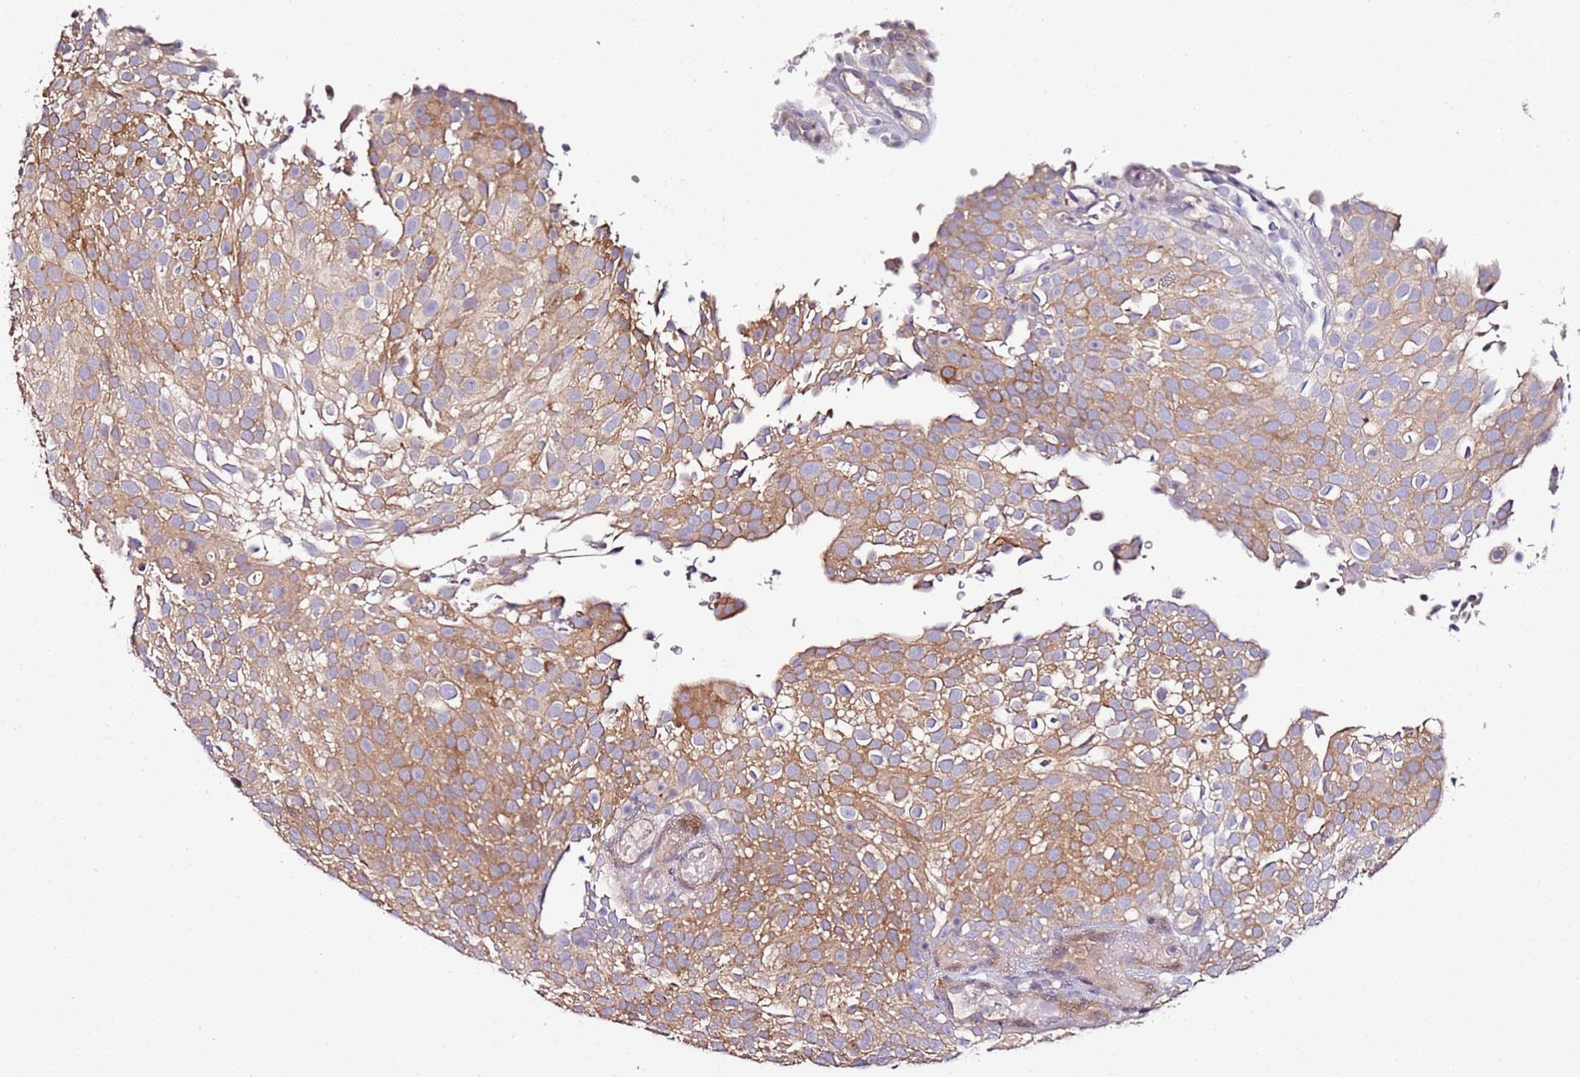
{"staining": {"intensity": "moderate", "quantity": ">75%", "location": "cytoplasmic/membranous"}, "tissue": "urothelial cancer", "cell_type": "Tumor cells", "image_type": "cancer", "snomed": [{"axis": "morphology", "description": "Urothelial carcinoma, Low grade"}, {"axis": "topography", "description": "Urinary bladder"}], "caption": "Protein staining of low-grade urothelial carcinoma tissue shows moderate cytoplasmic/membranous expression in approximately >75% of tumor cells.", "gene": "SRRM5", "patient": {"sex": "male", "age": 78}}